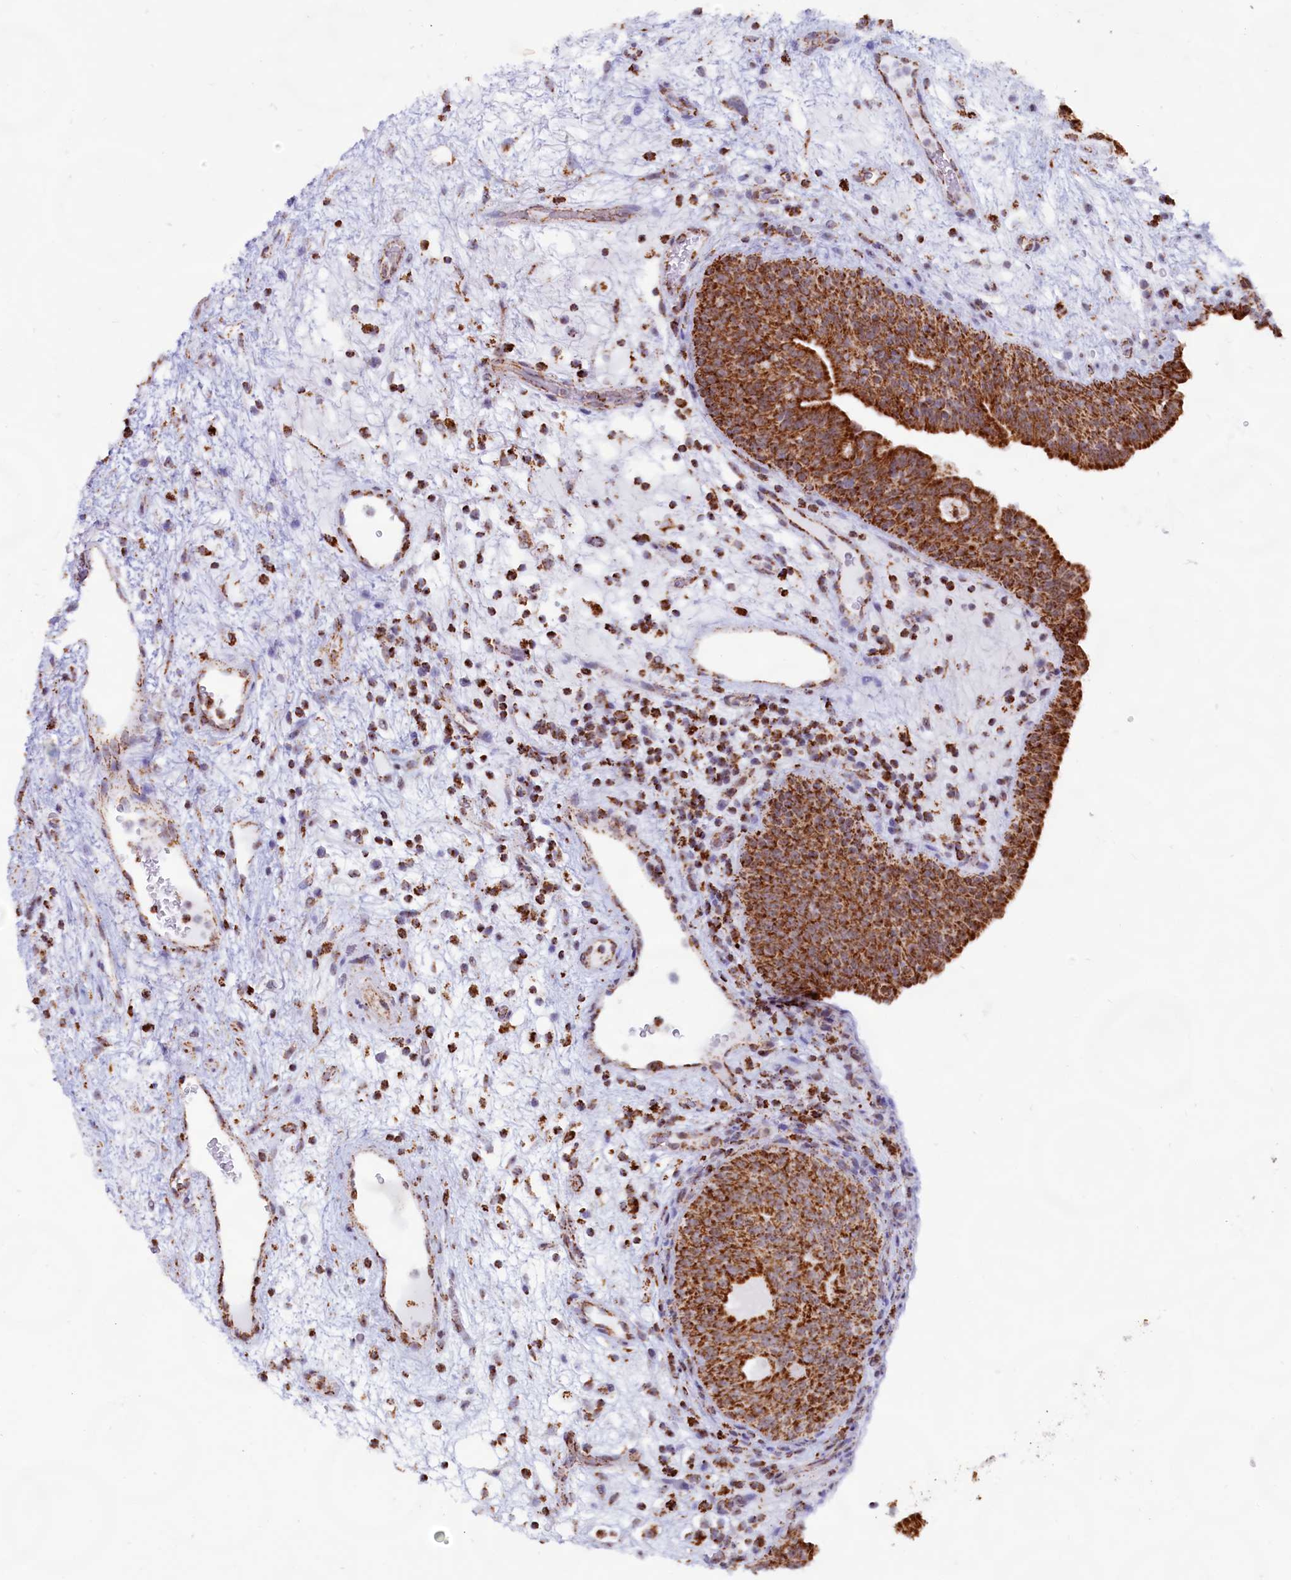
{"staining": {"intensity": "strong", "quantity": ">75%", "location": "cytoplasmic/membranous"}, "tissue": "urinary bladder", "cell_type": "Urothelial cells", "image_type": "normal", "snomed": [{"axis": "morphology", "description": "Normal tissue, NOS"}, {"axis": "topography", "description": "Urinary bladder"}], "caption": "Immunohistochemical staining of benign human urinary bladder shows high levels of strong cytoplasmic/membranous expression in about >75% of urothelial cells.", "gene": "C1D", "patient": {"sex": "male", "age": 71}}